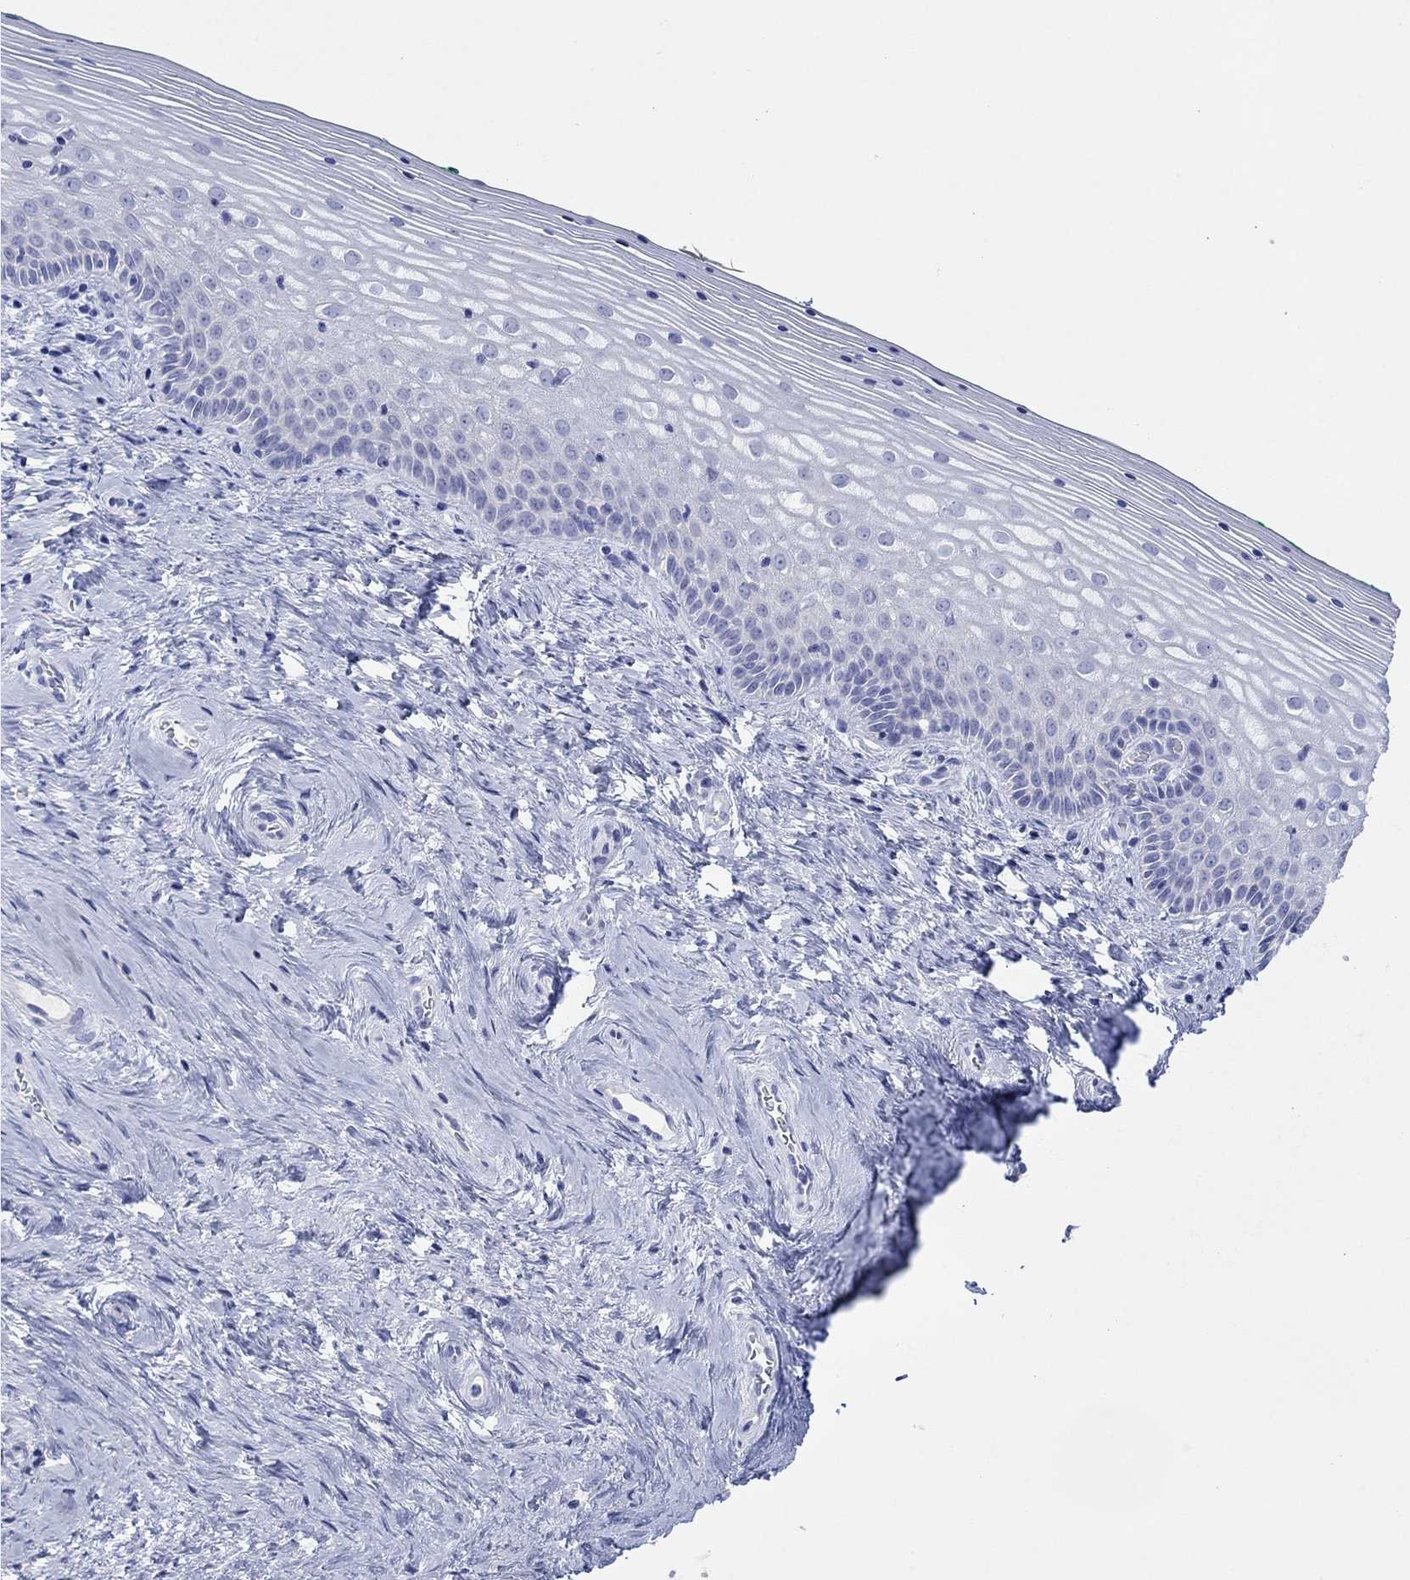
{"staining": {"intensity": "negative", "quantity": "none", "location": "none"}, "tissue": "vagina", "cell_type": "Squamous epithelial cells", "image_type": "normal", "snomed": [{"axis": "morphology", "description": "Normal tissue, NOS"}, {"axis": "topography", "description": "Vagina"}], "caption": "Squamous epithelial cells show no significant protein staining in benign vagina.", "gene": "MLANA", "patient": {"sex": "female", "age": 45}}